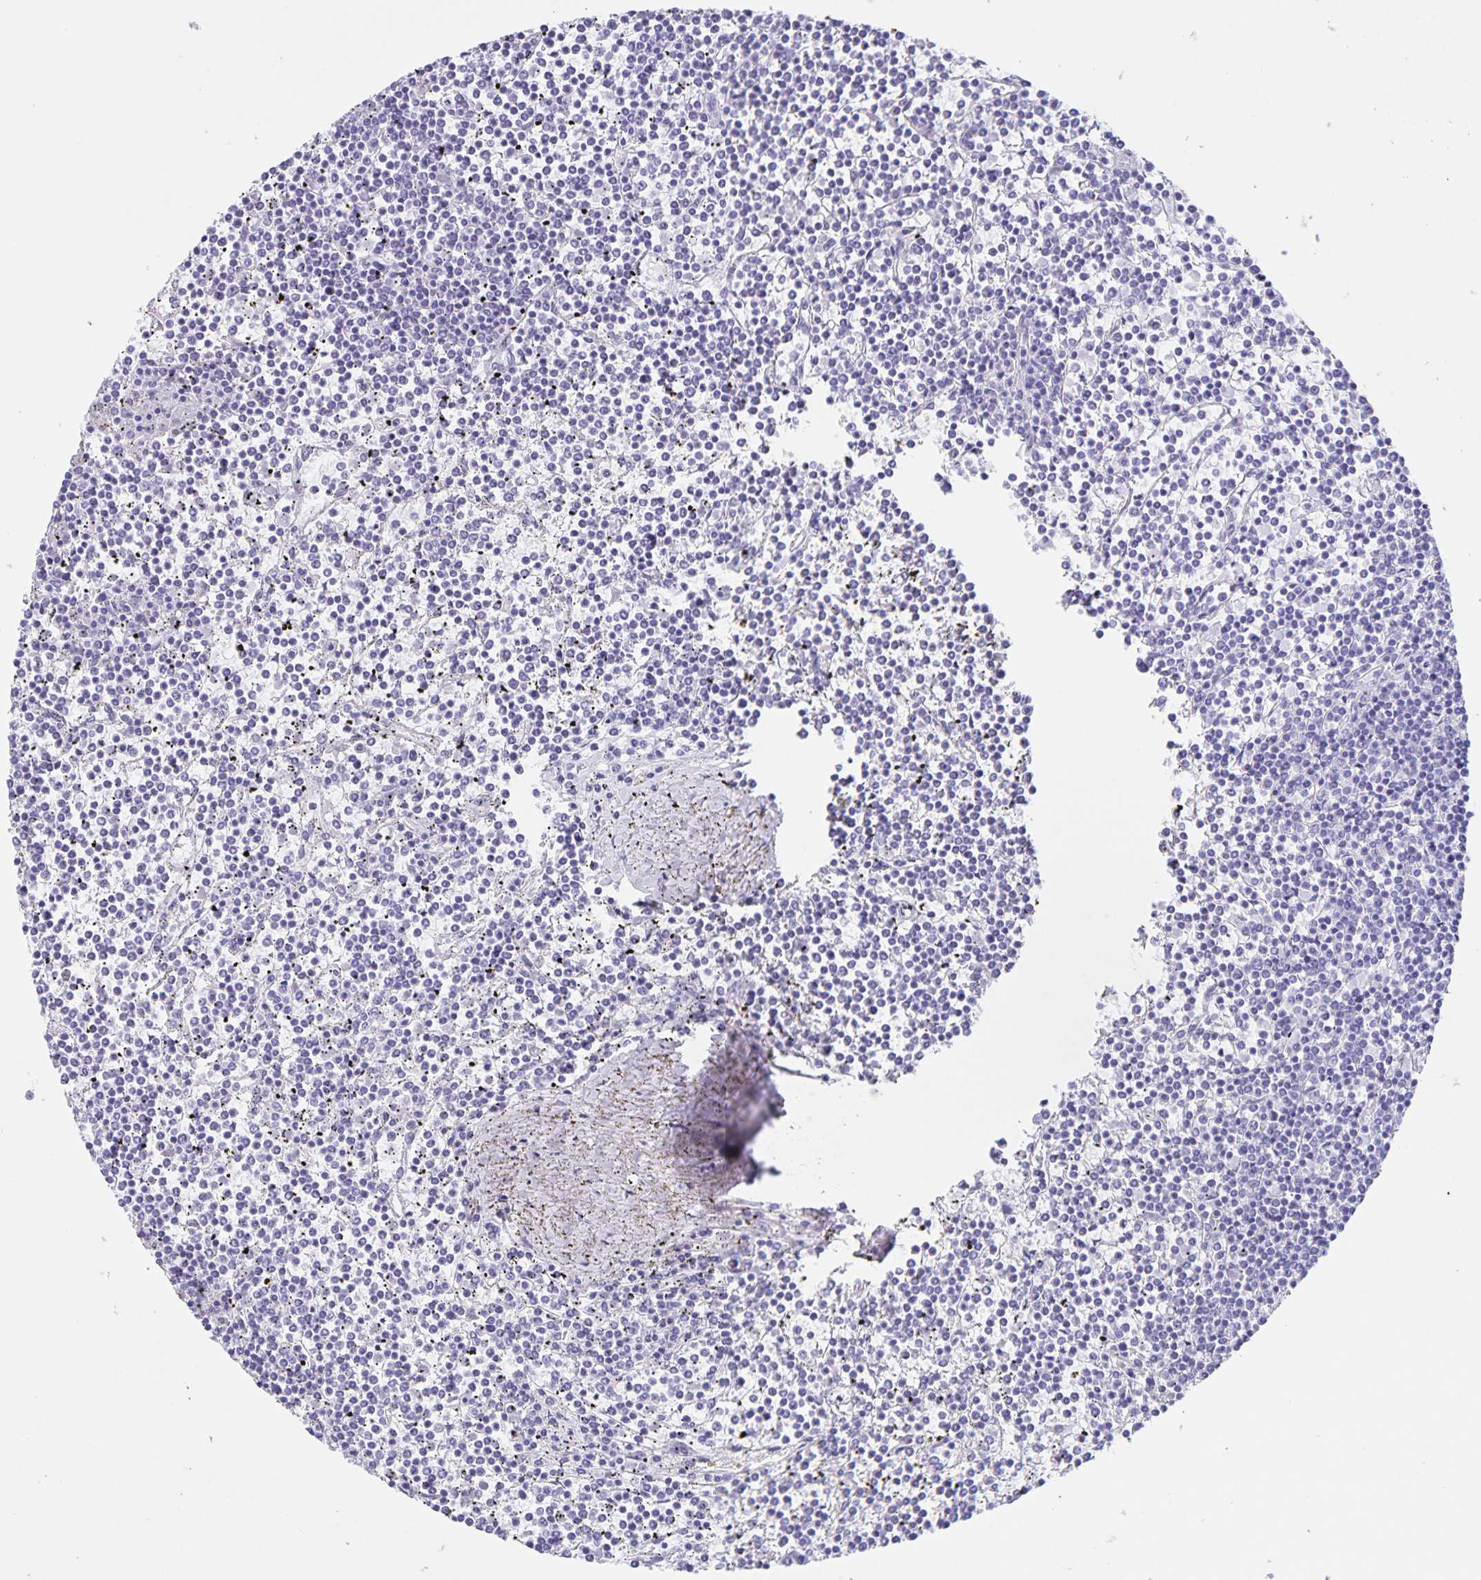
{"staining": {"intensity": "negative", "quantity": "none", "location": "none"}, "tissue": "lymphoma", "cell_type": "Tumor cells", "image_type": "cancer", "snomed": [{"axis": "morphology", "description": "Malignant lymphoma, non-Hodgkin's type, Low grade"}, {"axis": "topography", "description": "Spleen"}], "caption": "Immunohistochemical staining of human lymphoma demonstrates no significant staining in tumor cells.", "gene": "AQP4", "patient": {"sex": "female", "age": 19}}